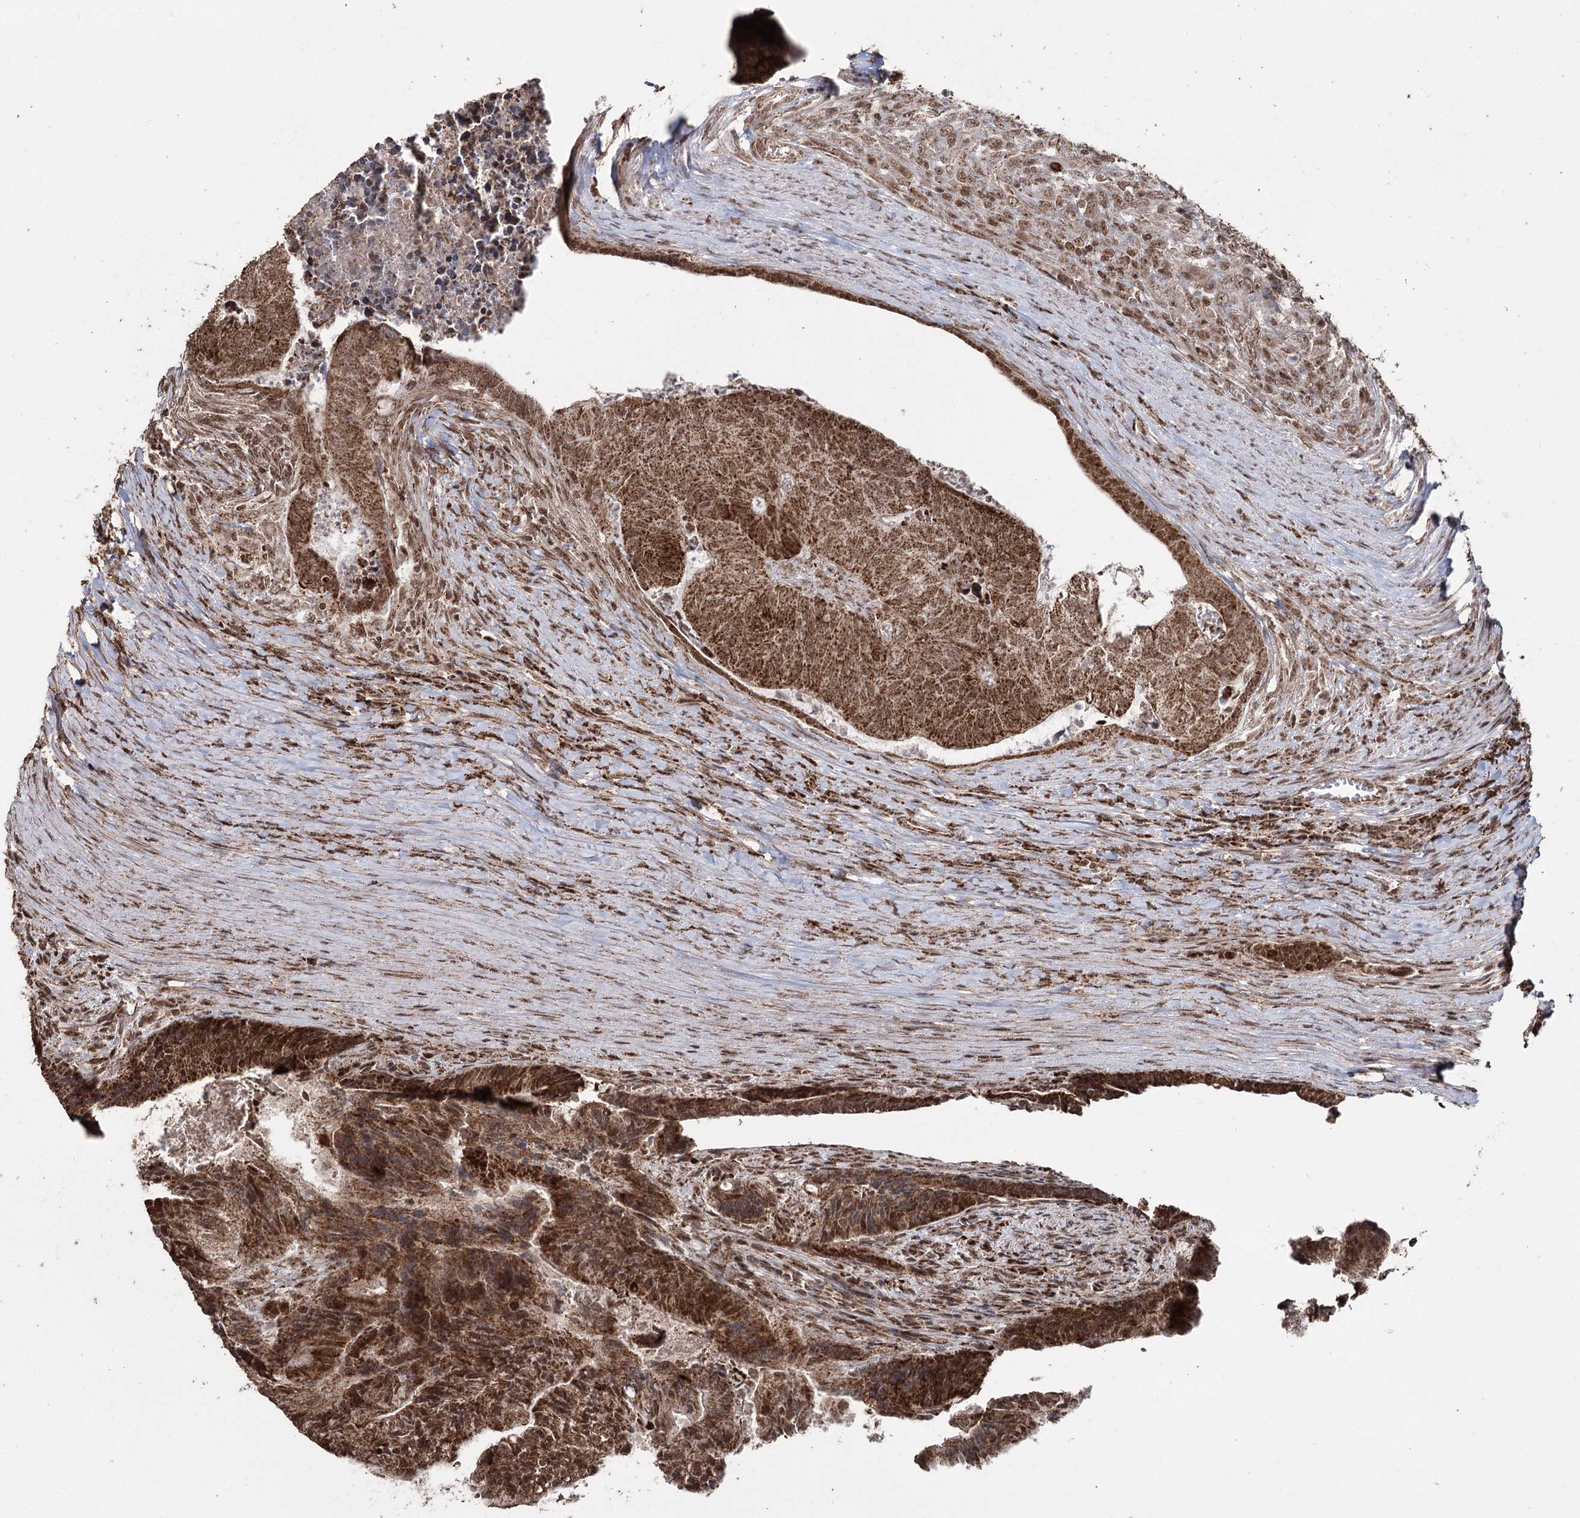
{"staining": {"intensity": "strong", "quantity": ">75%", "location": "cytoplasmic/membranous,nuclear"}, "tissue": "colorectal cancer", "cell_type": "Tumor cells", "image_type": "cancer", "snomed": [{"axis": "morphology", "description": "Adenocarcinoma, NOS"}, {"axis": "topography", "description": "Colon"}], "caption": "A high amount of strong cytoplasmic/membranous and nuclear expression is appreciated in about >75% of tumor cells in adenocarcinoma (colorectal) tissue.", "gene": "PDHX", "patient": {"sex": "female", "age": 67}}